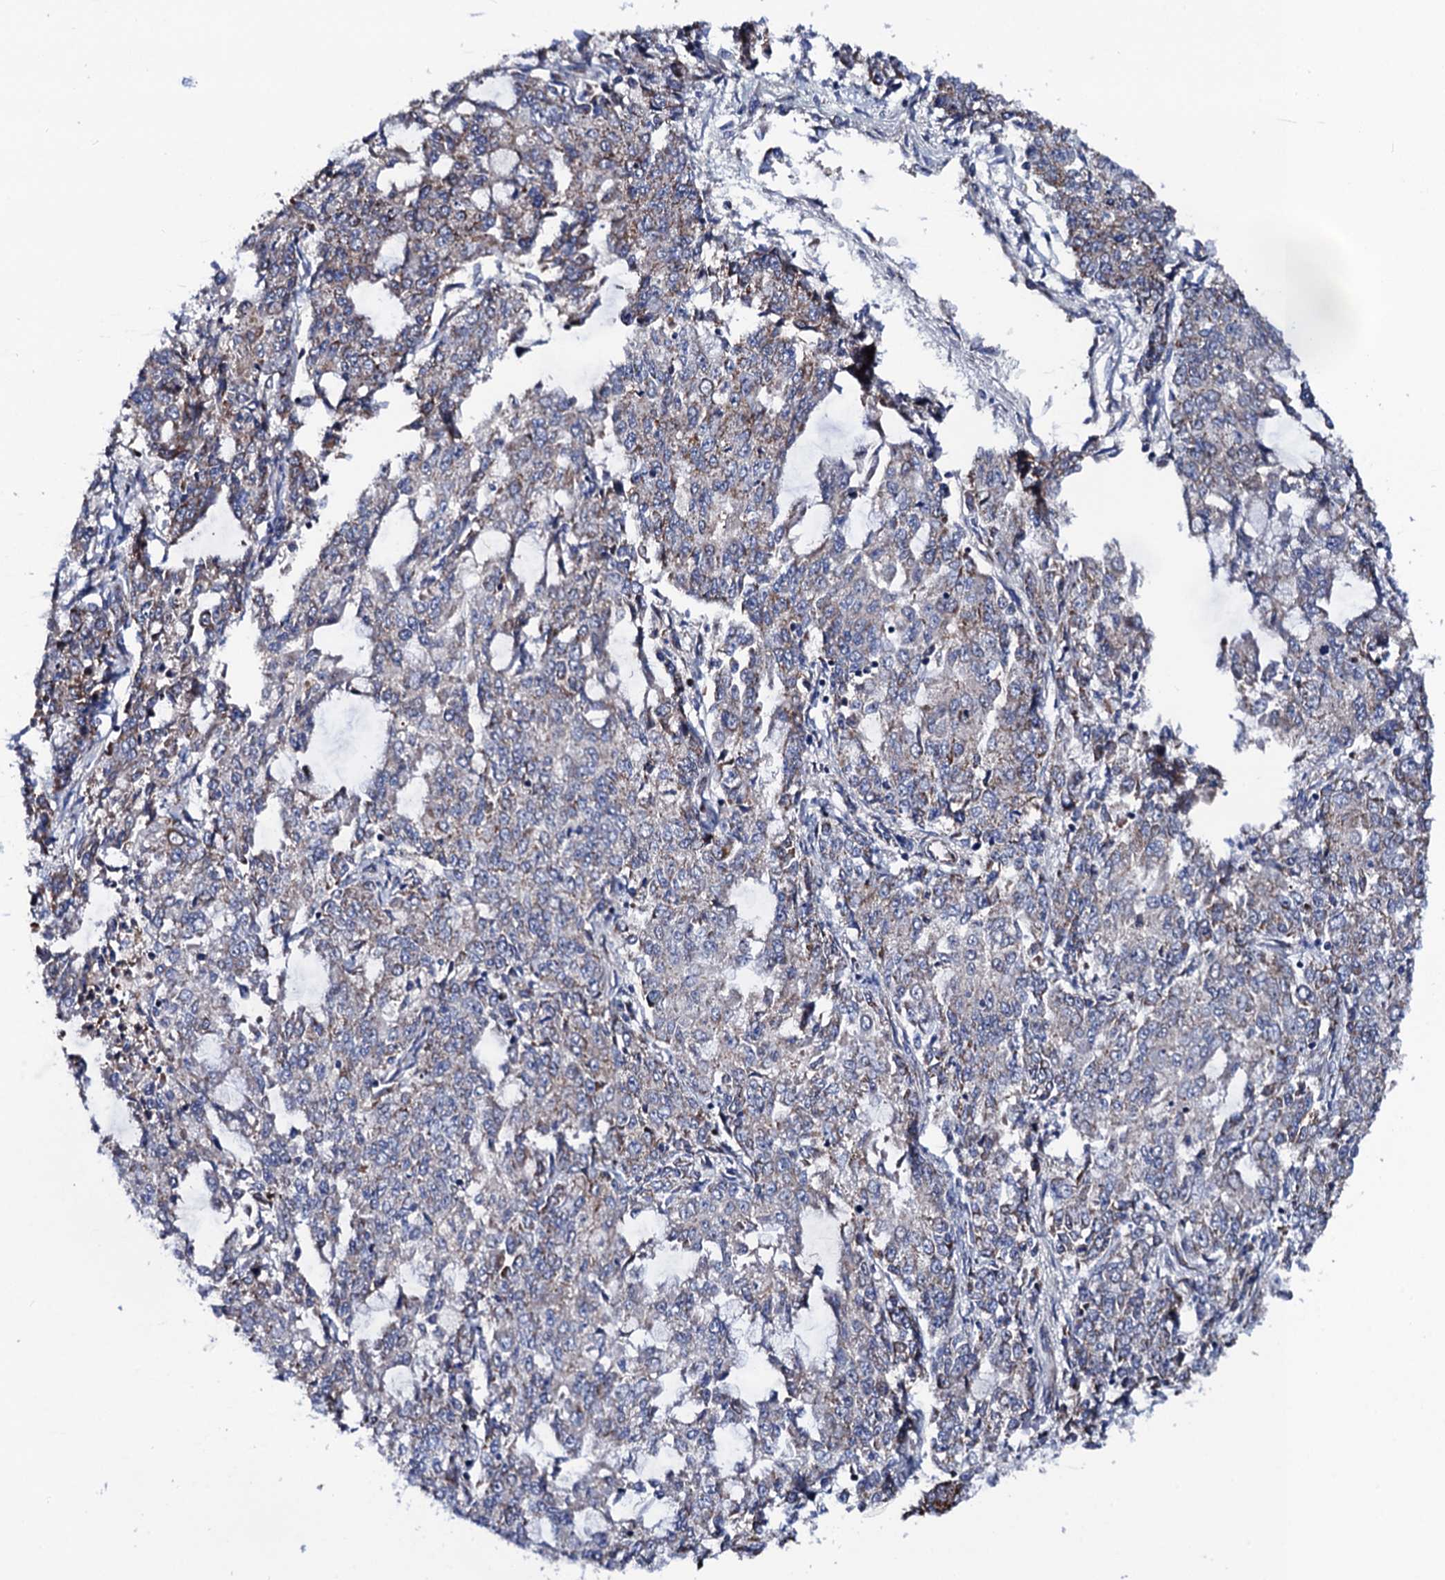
{"staining": {"intensity": "weak", "quantity": "25%-75%", "location": "cytoplasmic/membranous"}, "tissue": "endometrial cancer", "cell_type": "Tumor cells", "image_type": "cancer", "snomed": [{"axis": "morphology", "description": "Adenocarcinoma, NOS"}, {"axis": "topography", "description": "Endometrium"}], "caption": "Tumor cells exhibit weak cytoplasmic/membranous expression in approximately 25%-75% of cells in endometrial adenocarcinoma.", "gene": "PTCD3", "patient": {"sex": "female", "age": 50}}